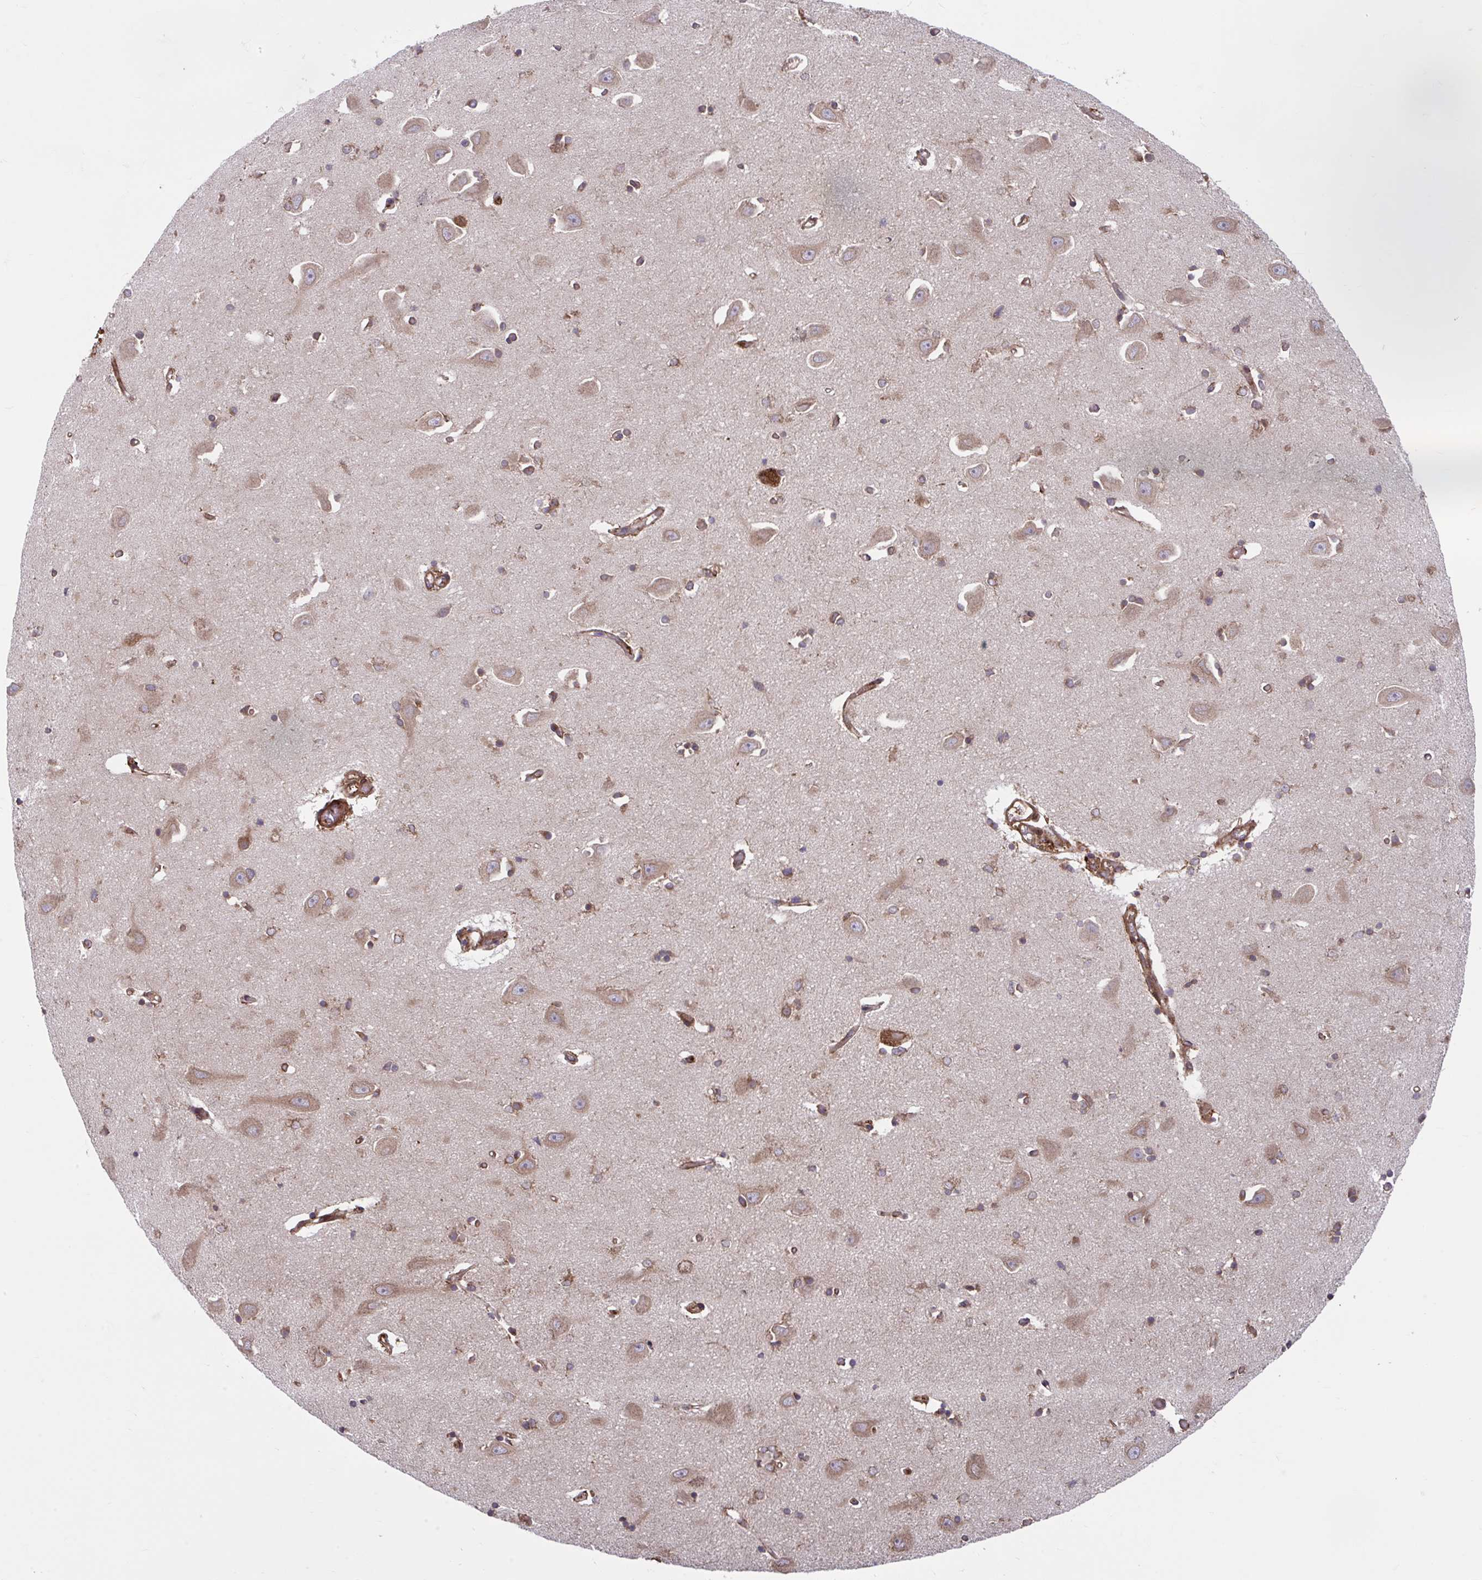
{"staining": {"intensity": "strong", "quantity": "25%-75%", "location": "cytoplasmic/membranous"}, "tissue": "caudate", "cell_type": "Glial cells", "image_type": "normal", "snomed": [{"axis": "morphology", "description": "Normal tissue, NOS"}, {"axis": "topography", "description": "Lateral ventricle wall"}, {"axis": "topography", "description": "Hippocampus"}], "caption": "Caudate was stained to show a protein in brown. There is high levels of strong cytoplasmic/membranous positivity in about 25%-75% of glial cells. The protein is shown in brown color, while the nuclei are stained blue.", "gene": "STIM2", "patient": {"sex": "female", "age": 63}}